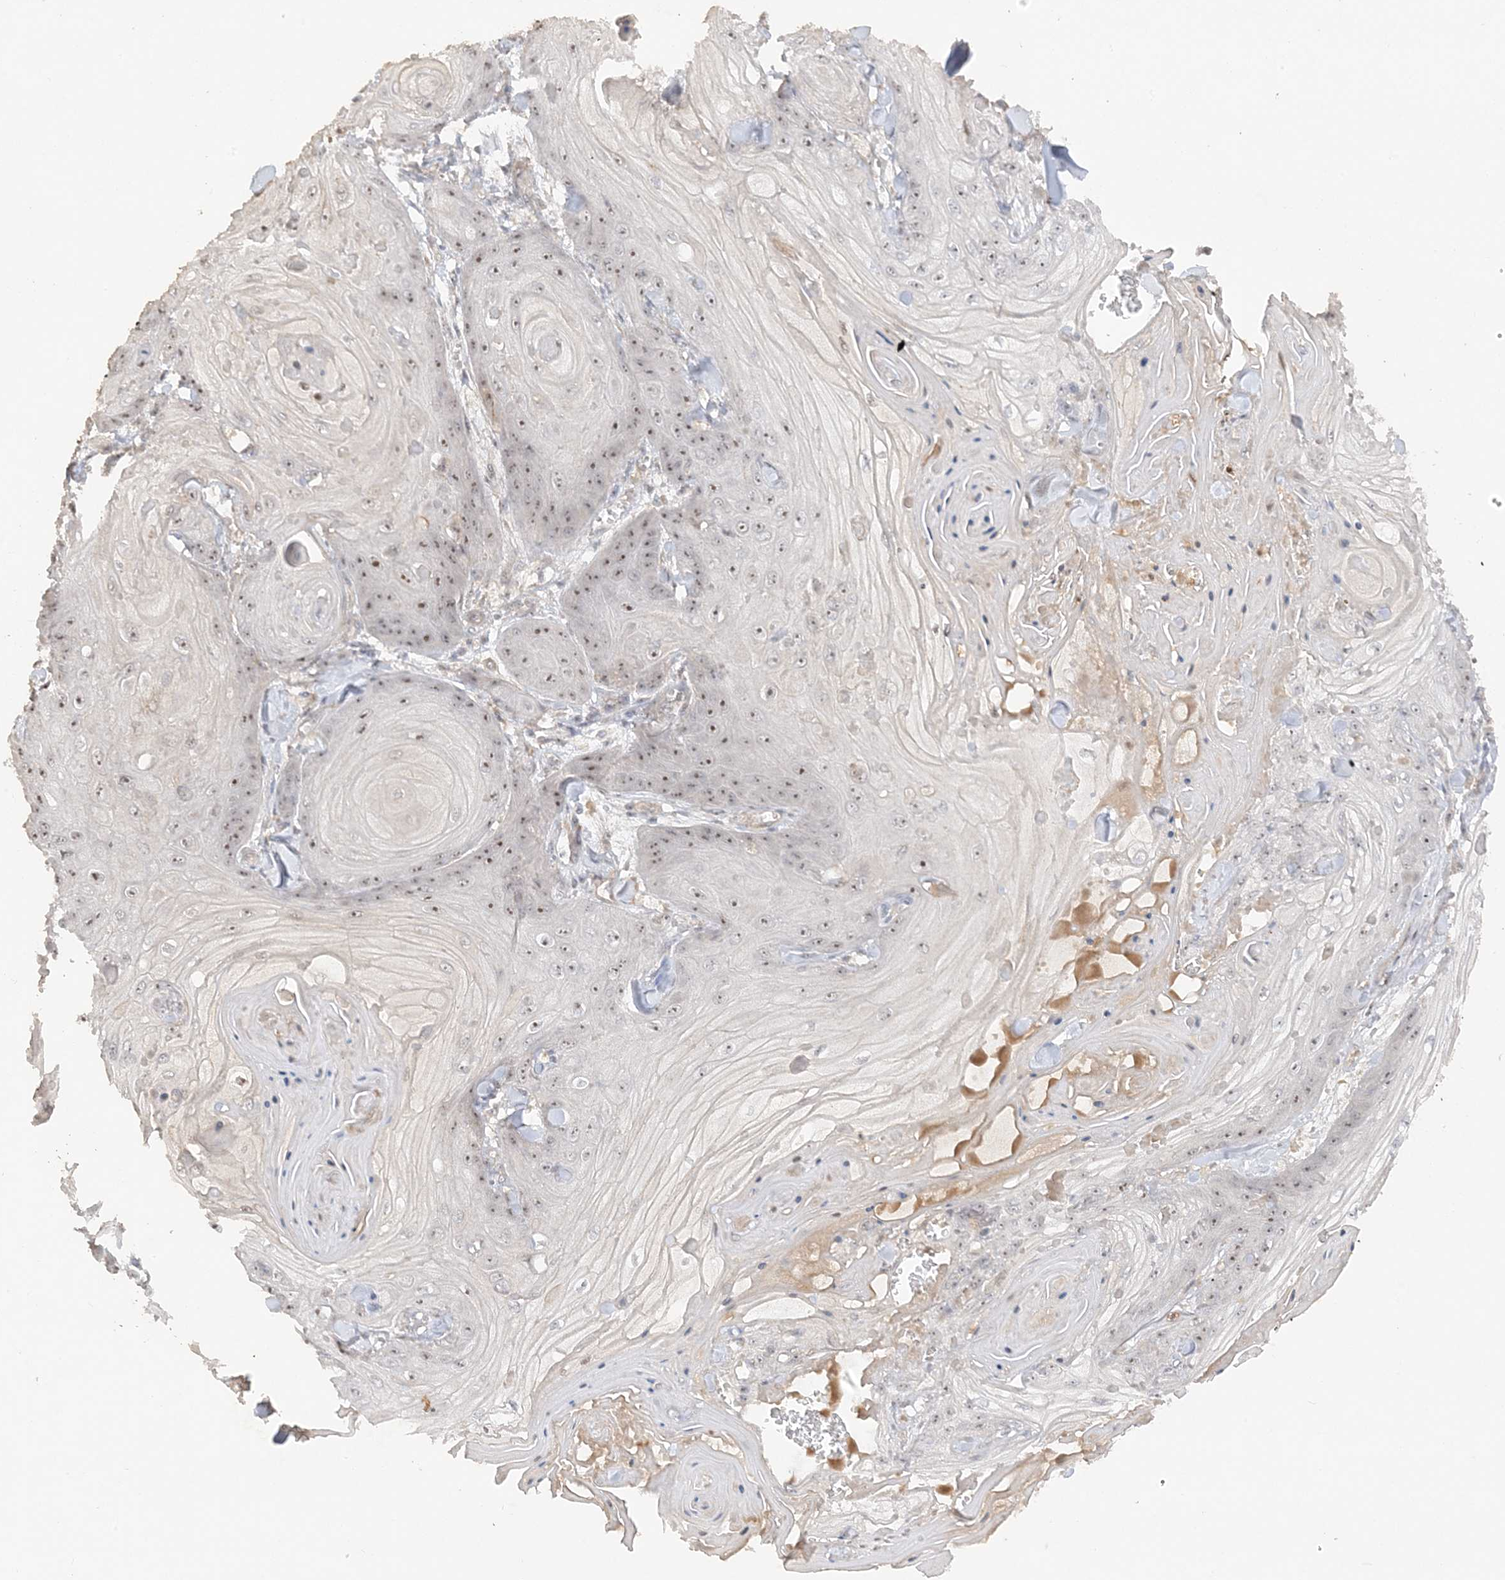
{"staining": {"intensity": "moderate", "quantity": ">75%", "location": "nuclear"}, "tissue": "skin cancer", "cell_type": "Tumor cells", "image_type": "cancer", "snomed": [{"axis": "morphology", "description": "Squamous cell carcinoma, NOS"}, {"axis": "topography", "description": "Skin"}], "caption": "Immunohistochemical staining of human skin cancer (squamous cell carcinoma) exhibits medium levels of moderate nuclear expression in approximately >75% of tumor cells. (Brightfield microscopy of DAB IHC at high magnification).", "gene": "DDX18", "patient": {"sex": "male", "age": 74}}